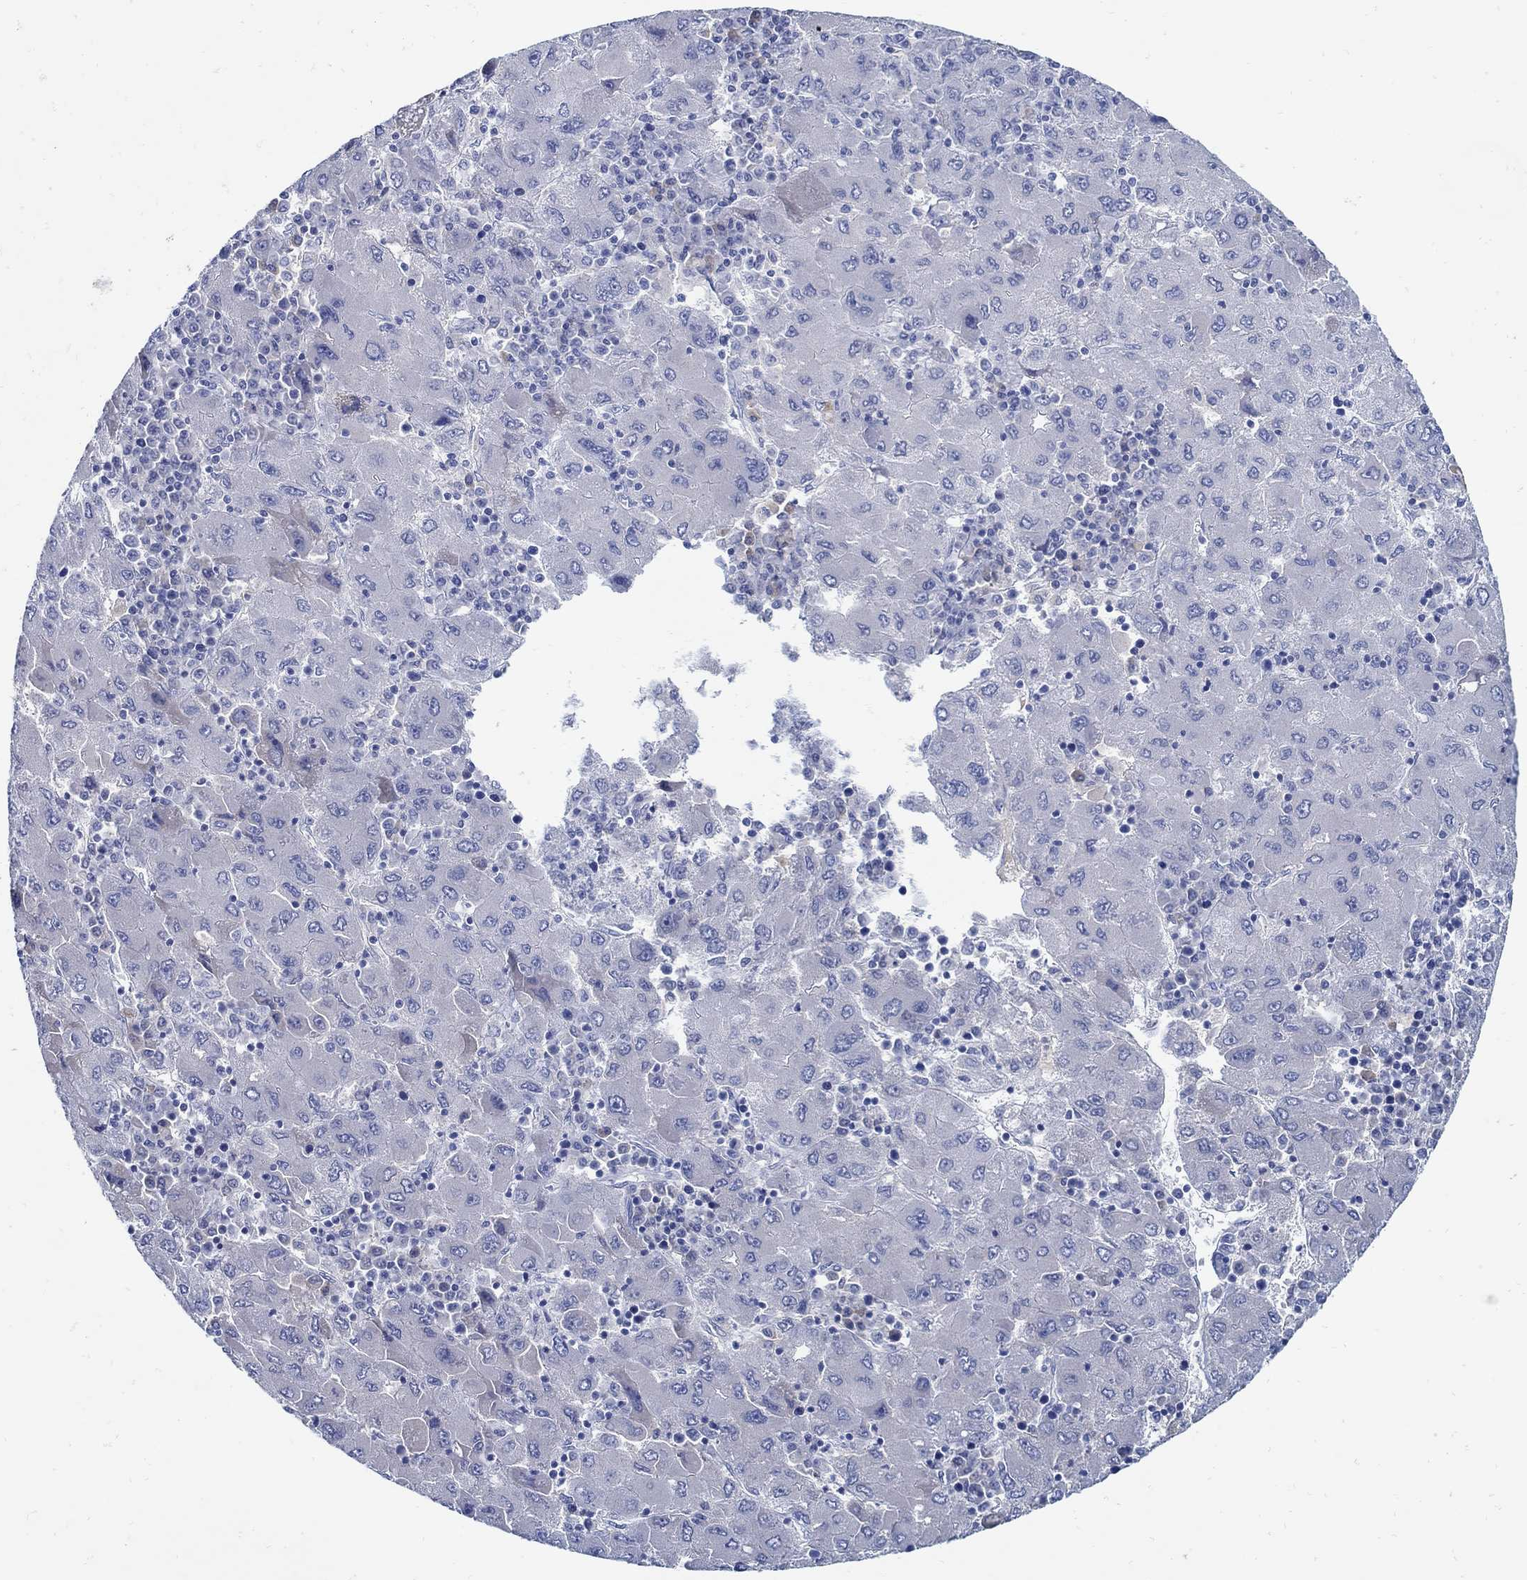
{"staining": {"intensity": "negative", "quantity": "none", "location": "none"}, "tissue": "liver cancer", "cell_type": "Tumor cells", "image_type": "cancer", "snomed": [{"axis": "morphology", "description": "Carcinoma, Hepatocellular, NOS"}, {"axis": "topography", "description": "Liver"}], "caption": "High magnification brightfield microscopy of liver hepatocellular carcinoma stained with DAB (3,3'-diaminobenzidine) (brown) and counterstained with hematoxylin (blue): tumor cells show no significant staining.", "gene": "PAX9", "patient": {"sex": "male", "age": 75}}